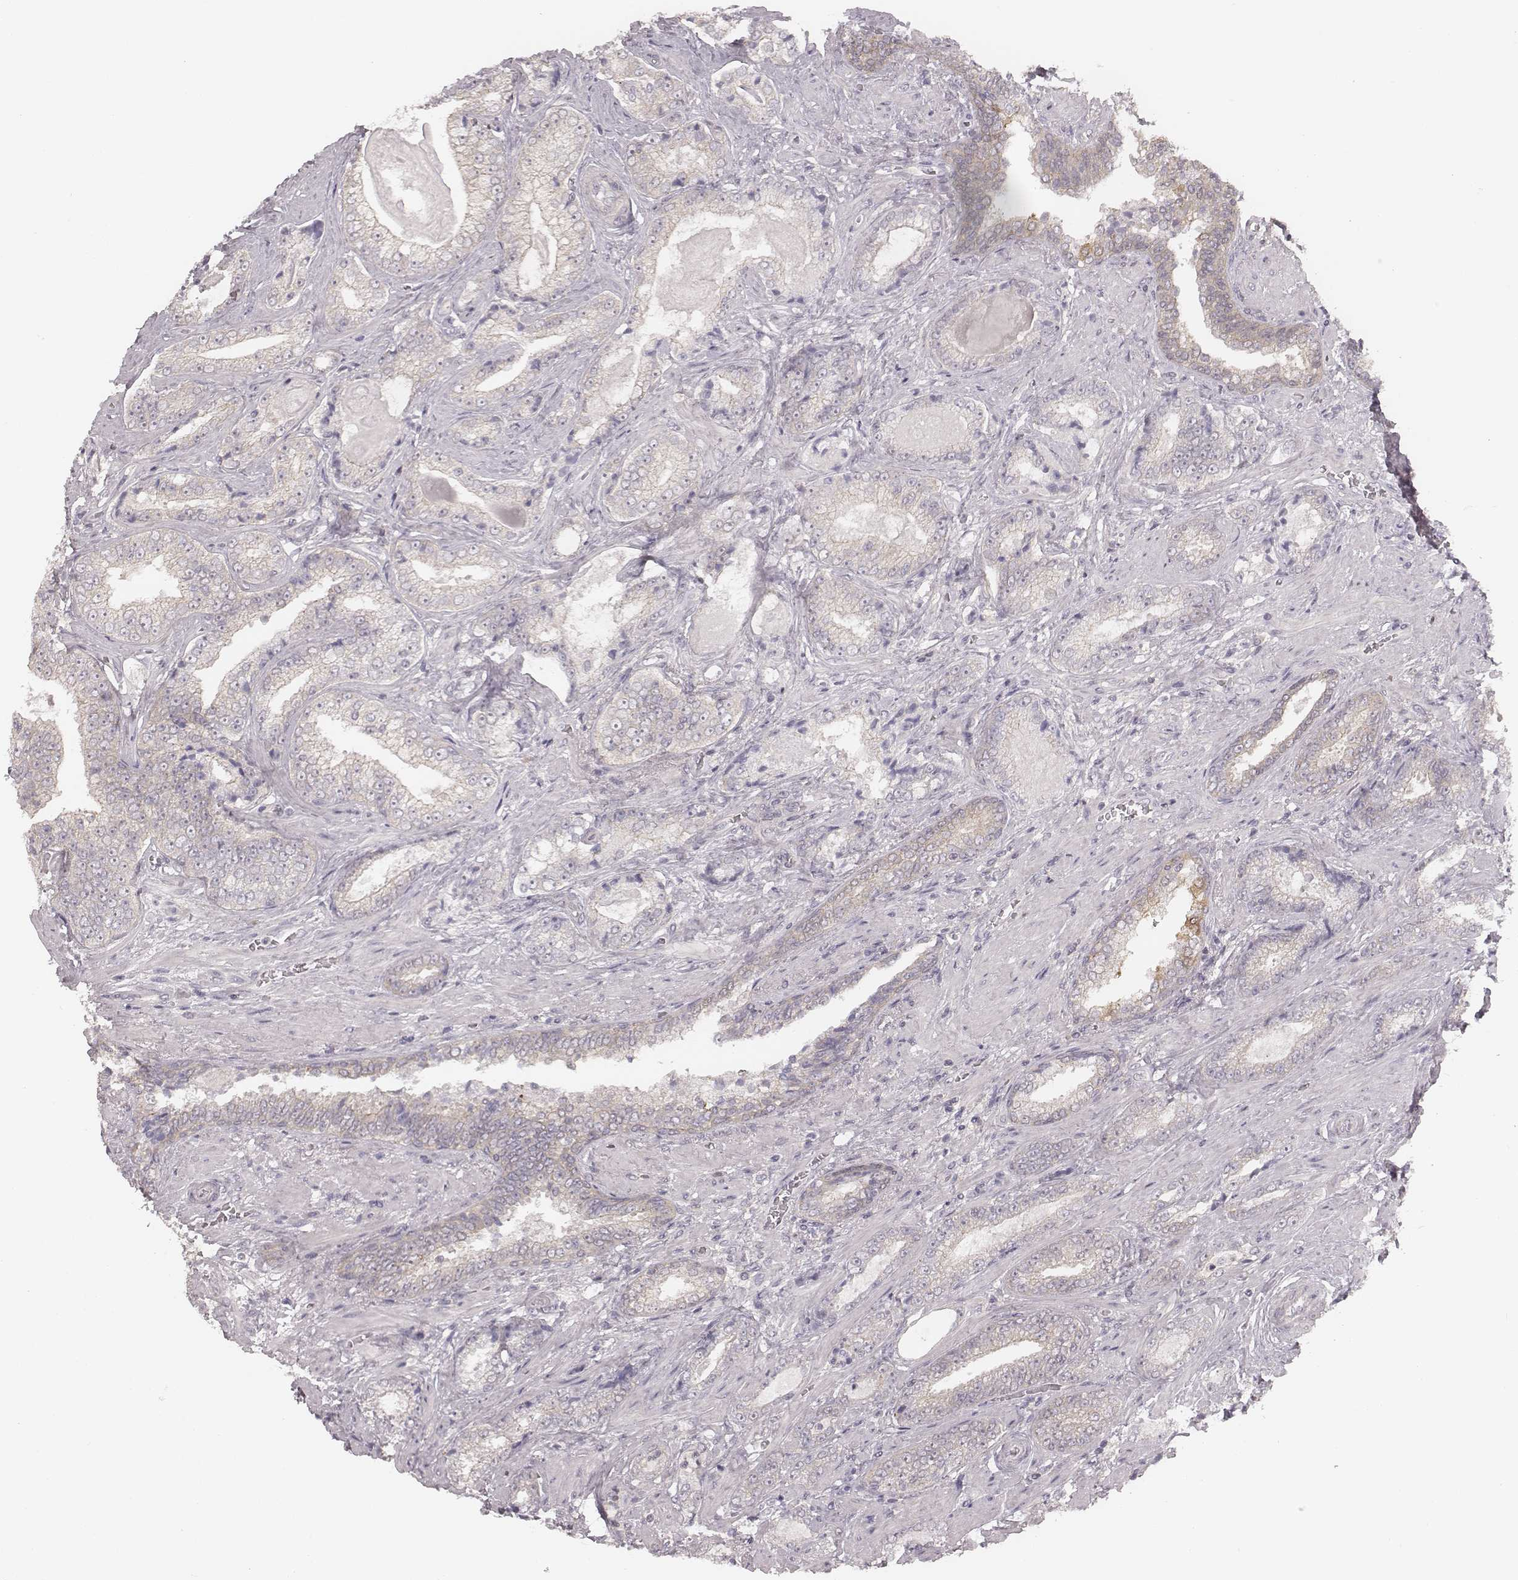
{"staining": {"intensity": "negative", "quantity": "none", "location": "none"}, "tissue": "prostate cancer", "cell_type": "Tumor cells", "image_type": "cancer", "snomed": [{"axis": "morphology", "description": "Adenocarcinoma, Low grade"}, {"axis": "topography", "description": "Prostate"}], "caption": "Photomicrograph shows no protein staining in tumor cells of prostate cancer (low-grade adenocarcinoma) tissue.", "gene": "TDRD5", "patient": {"sex": "male", "age": 61}}